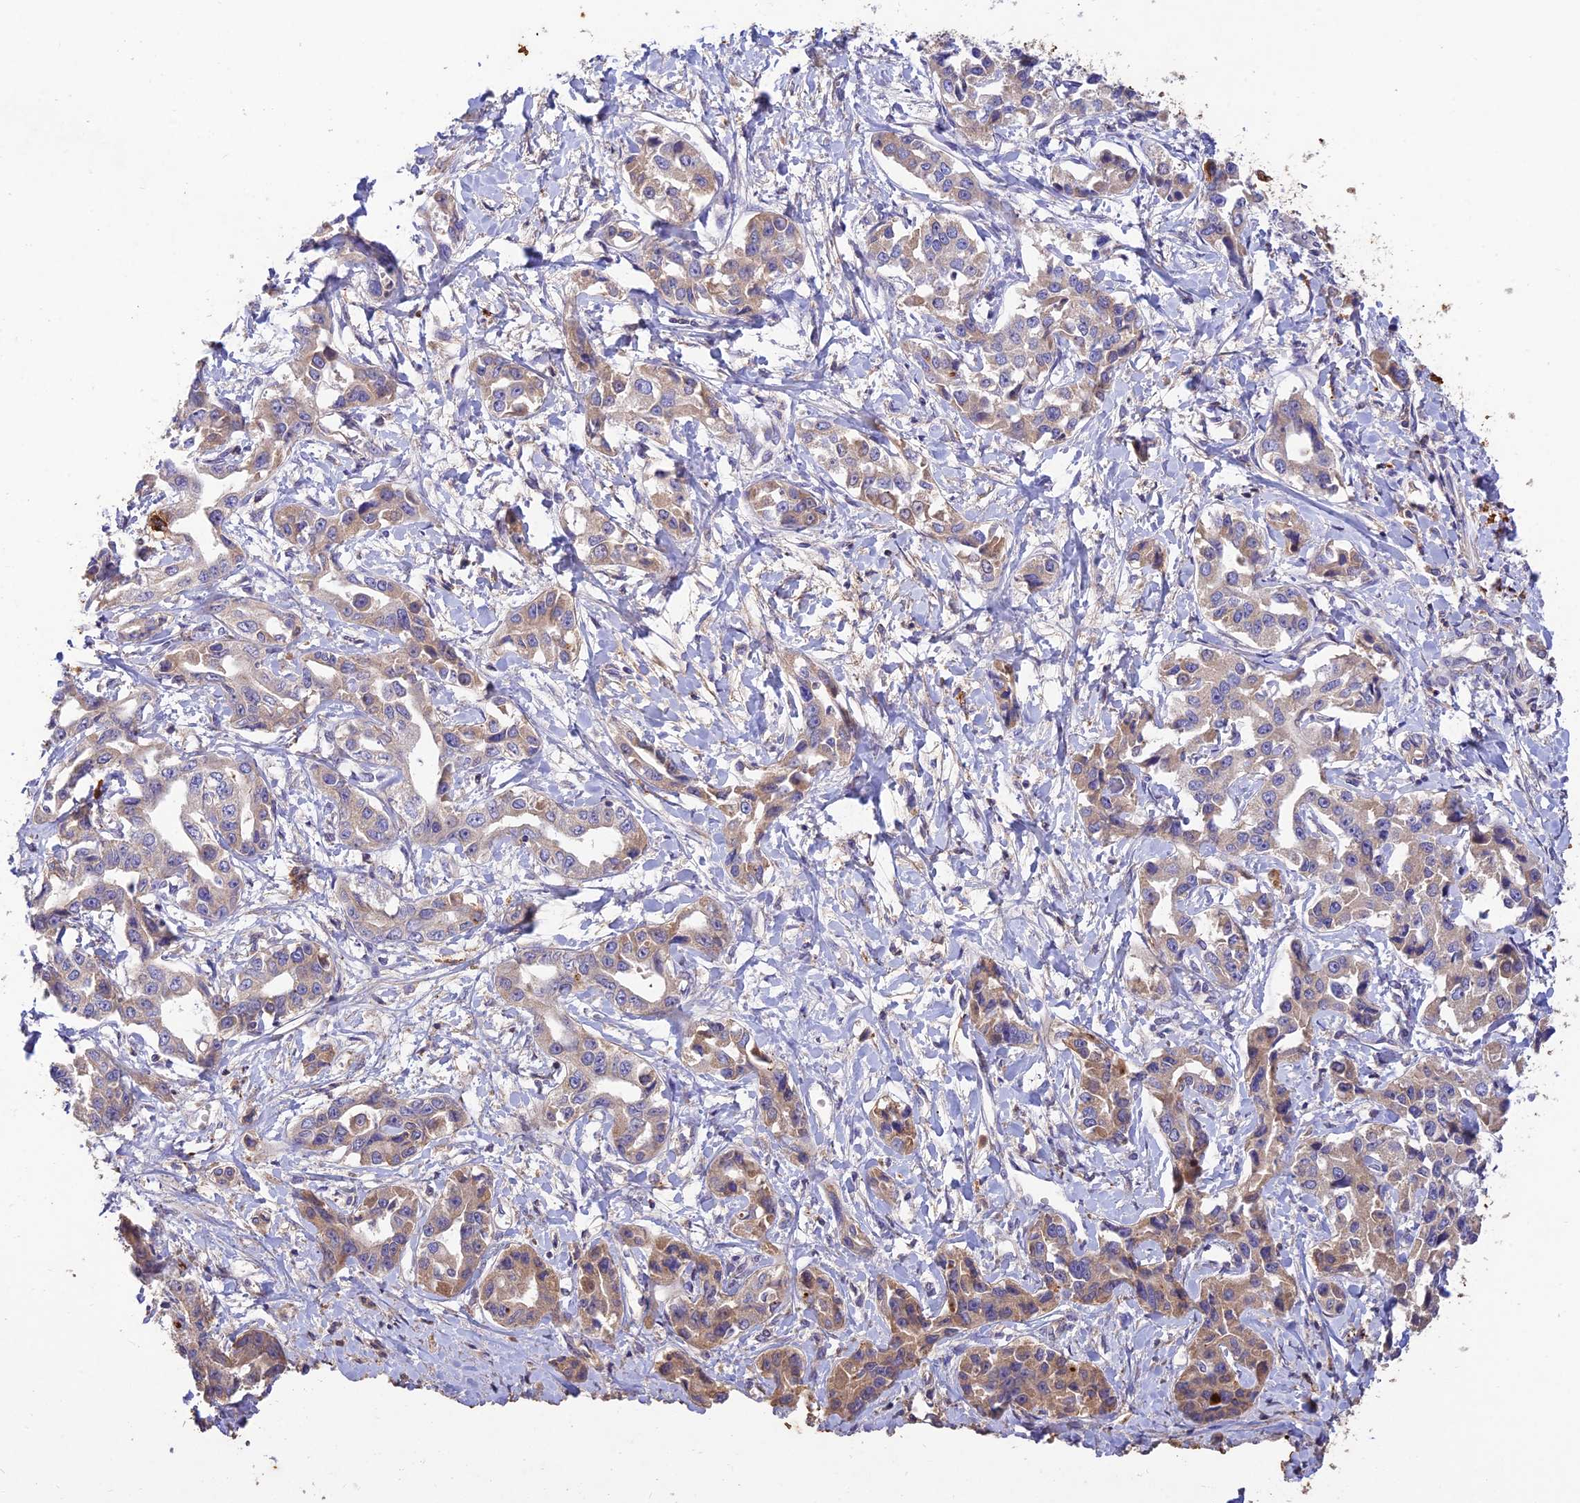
{"staining": {"intensity": "weak", "quantity": ">75%", "location": "cytoplasmic/membranous"}, "tissue": "liver cancer", "cell_type": "Tumor cells", "image_type": "cancer", "snomed": [{"axis": "morphology", "description": "Cholangiocarcinoma"}, {"axis": "topography", "description": "Liver"}], "caption": "Brown immunohistochemical staining in liver cancer reveals weak cytoplasmic/membranous expression in approximately >75% of tumor cells. Nuclei are stained in blue.", "gene": "ACSM5", "patient": {"sex": "male", "age": 59}}